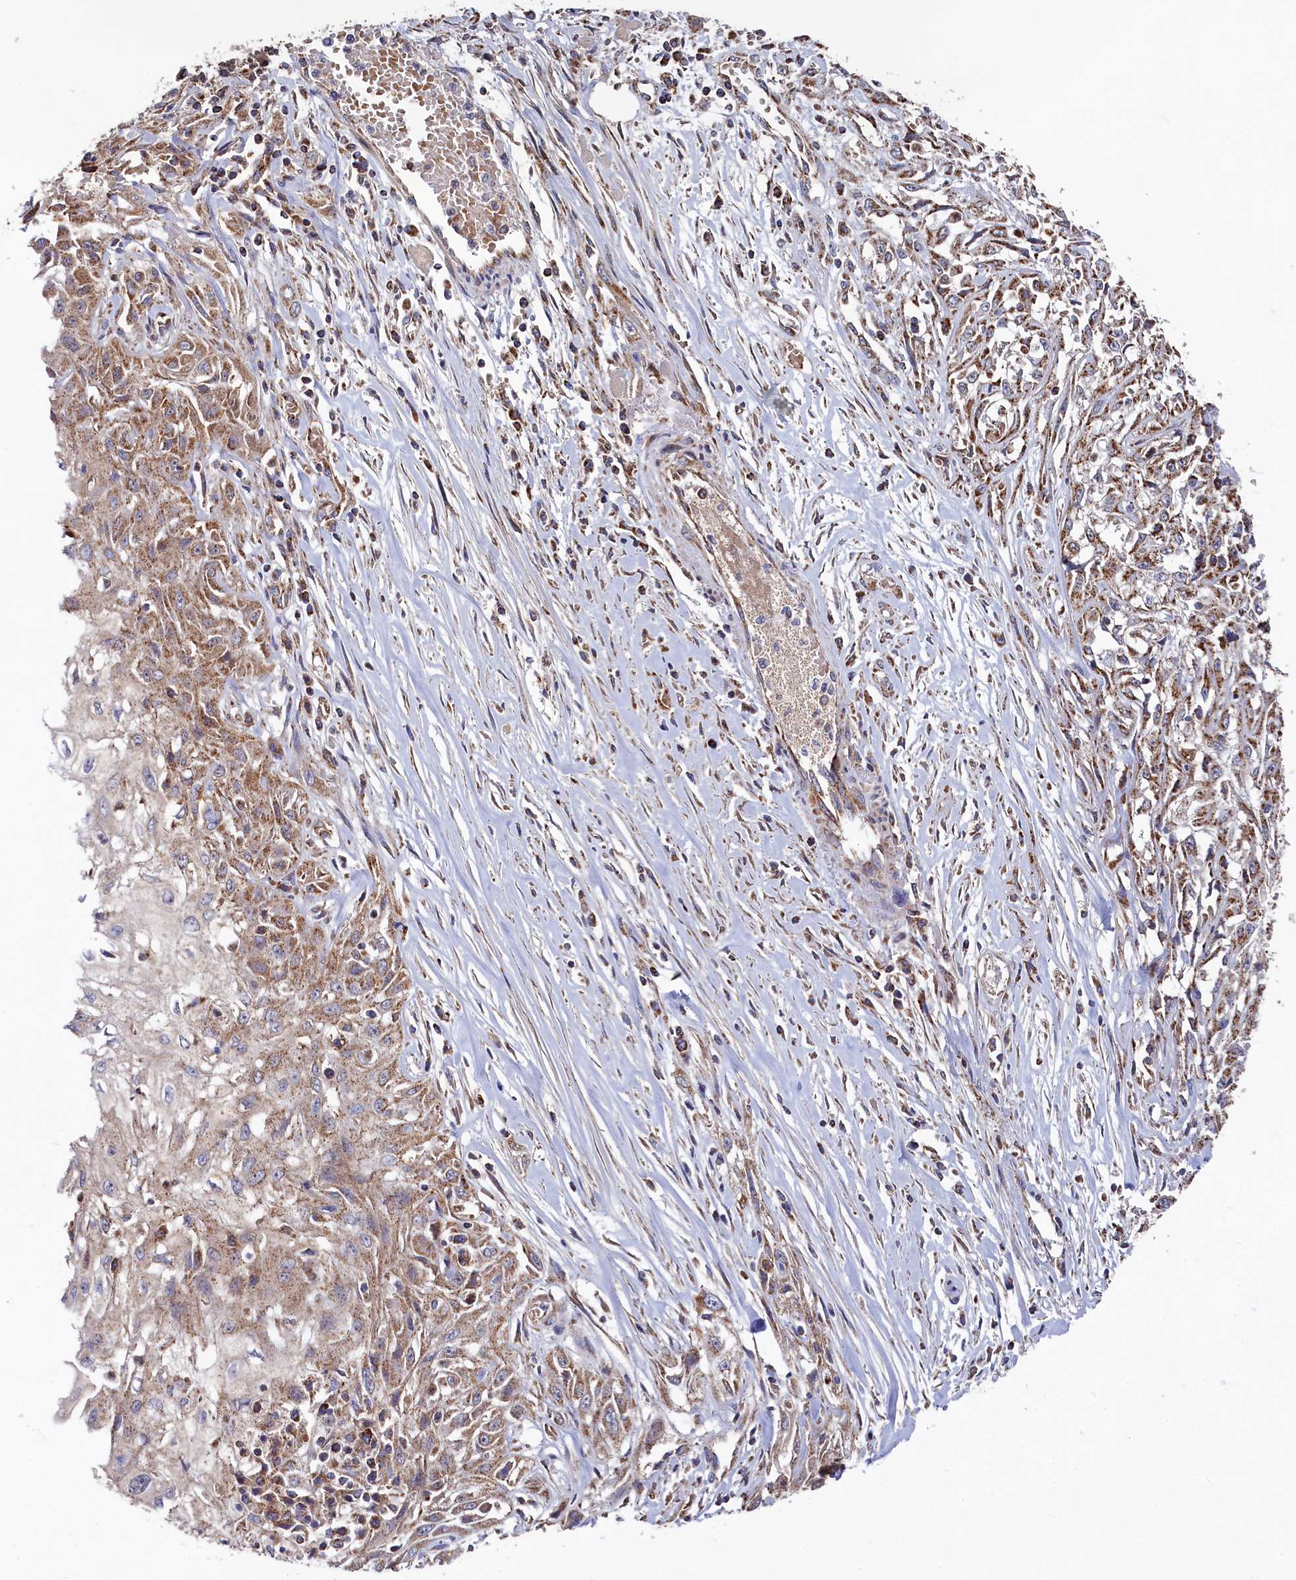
{"staining": {"intensity": "moderate", "quantity": ">75%", "location": "cytoplasmic/membranous"}, "tissue": "skin cancer", "cell_type": "Tumor cells", "image_type": "cancer", "snomed": [{"axis": "morphology", "description": "Squamous cell carcinoma, NOS"}, {"axis": "morphology", "description": "Squamous cell carcinoma, metastatic, NOS"}, {"axis": "topography", "description": "Skin"}, {"axis": "topography", "description": "Lymph node"}], "caption": "IHC staining of skin squamous cell carcinoma, which demonstrates medium levels of moderate cytoplasmic/membranous expression in about >75% of tumor cells indicating moderate cytoplasmic/membranous protein staining. The staining was performed using DAB (3,3'-diaminobenzidine) (brown) for protein detection and nuclei were counterstained in hematoxylin (blue).", "gene": "HAUS2", "patient": {"sex": "male", "age": 75}}